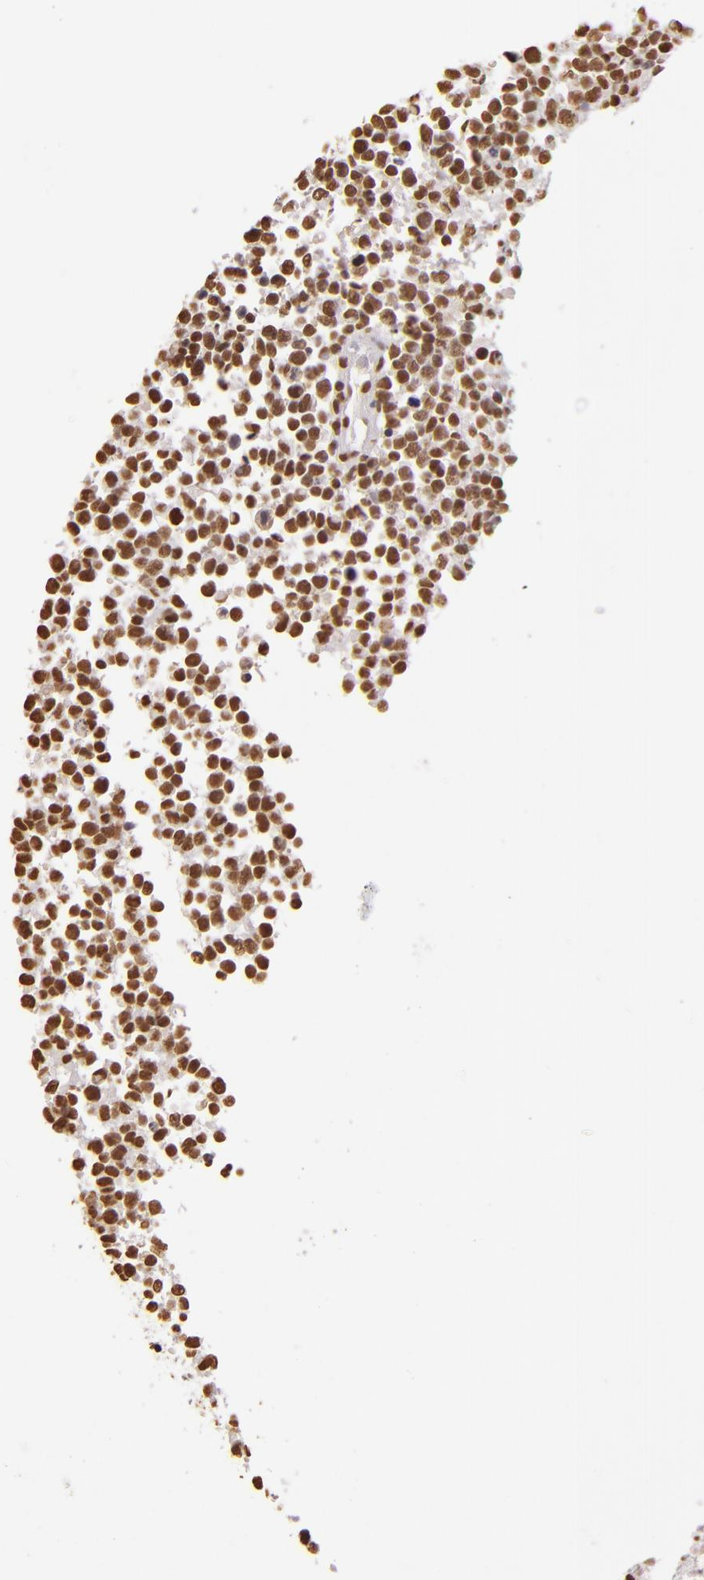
{"staining": {"intensity": "strong", "quantity": ">75%", "location": "nuclear"}, "tissue": "glioma", "cell_type": "Tumor cells", "image_type": "cancer", "snomed": [{"axis": "morphology", "description": "Glioma, malignant, High grade"}, {"axis": "topography", "description": "Brain"}], "caption": "IHC micrograph of high-grade glioma (malignant) stained for a protein (brown), which reveals high levels of strong nuclear staining in about >75% of tumor cells.", "gene": "PAPOLA", "patient": {"sex": "male", "age": 66}}